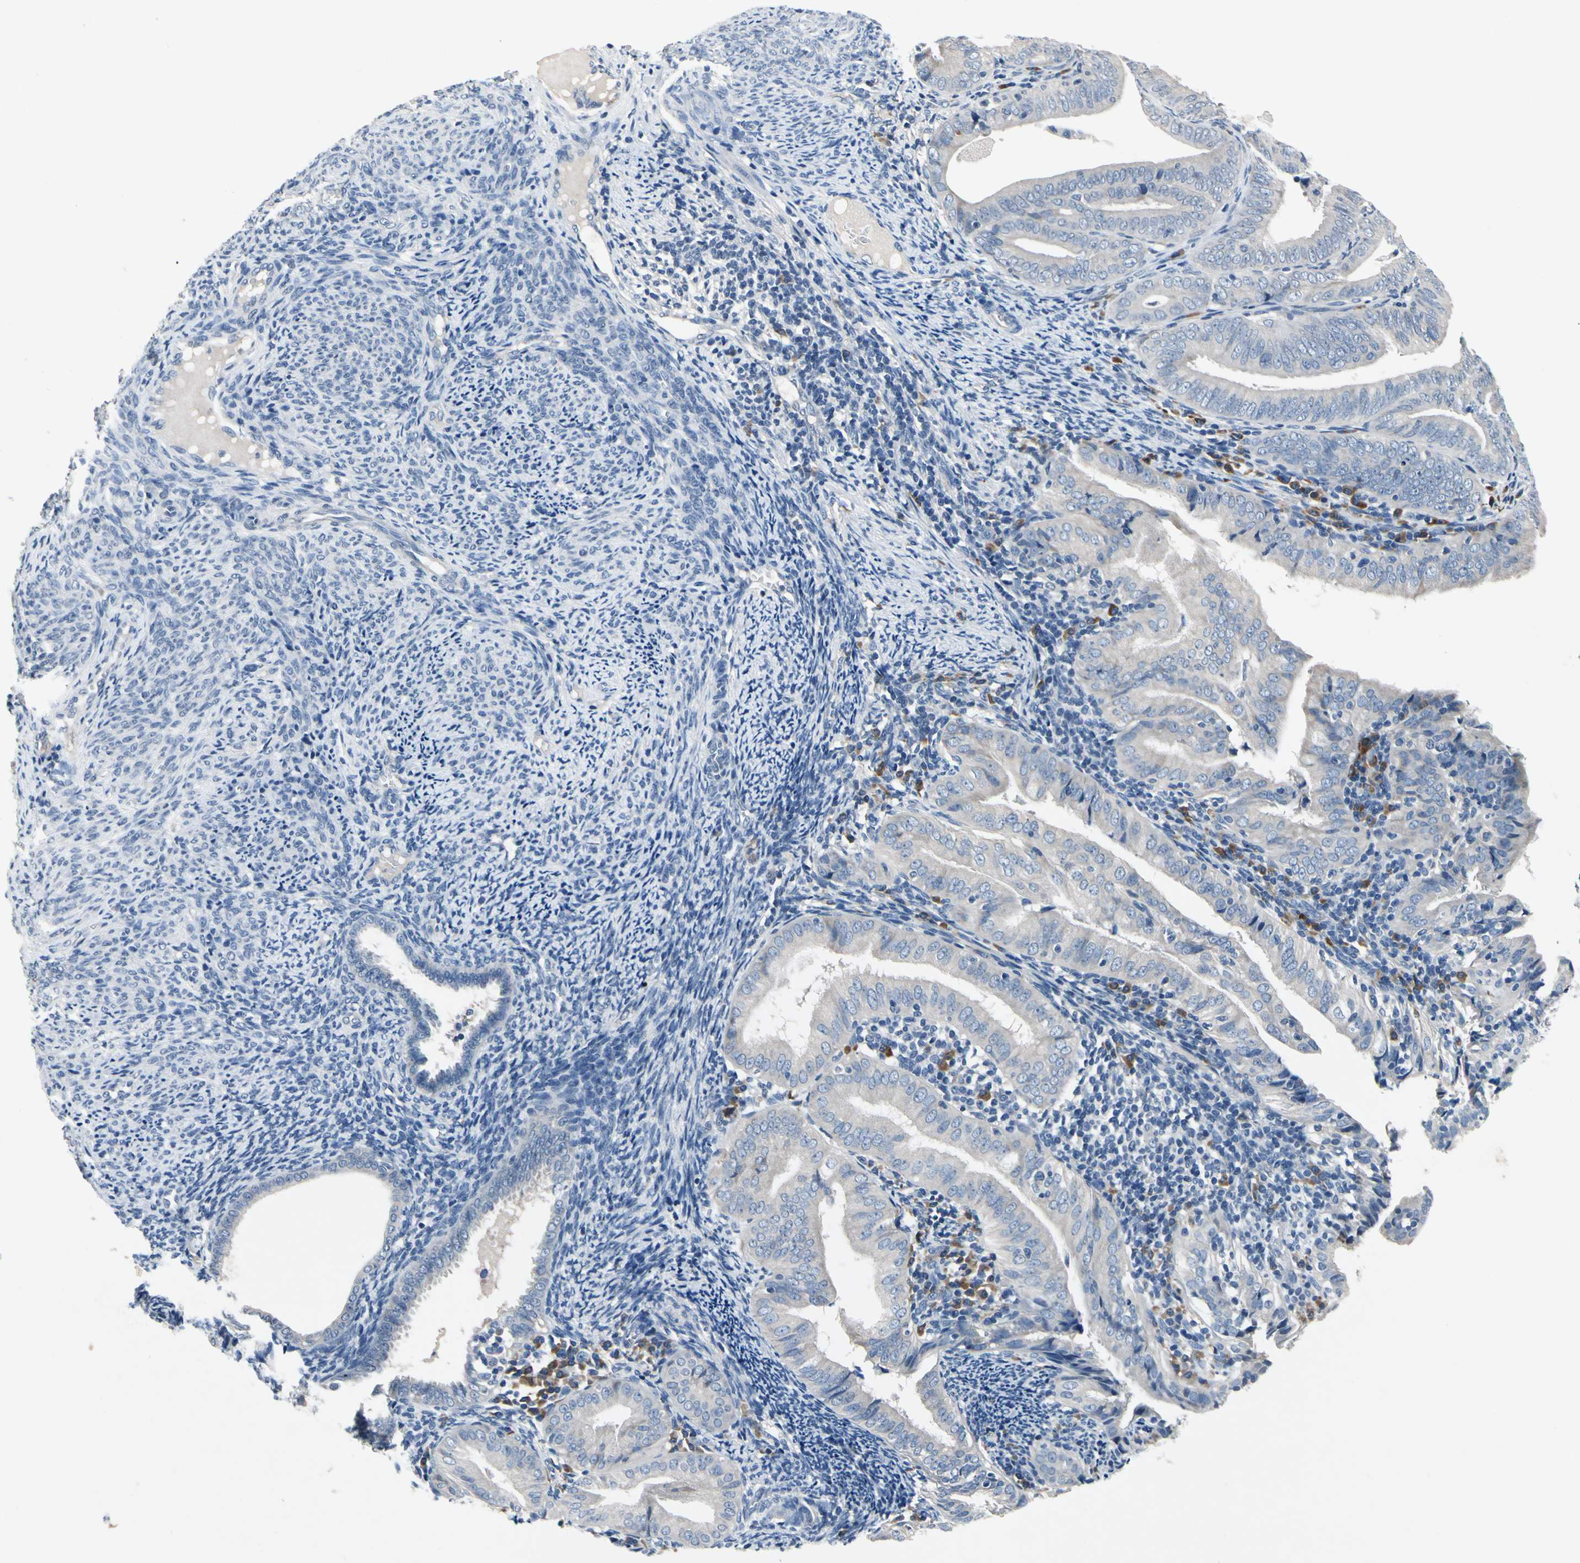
{"staining": {"intensity": "negative", "quantity": "none", "location": "none"}, "tissue": "endometrial cancer", "cell_type": "Tumor cells", "image_type": "cancer", "snomed": [{"axis": "morphology", "description": "Adenocarcinoma, NOS"}, {"axis": "topography", "description": "Endometrium"}], "caption": "Immunohistochemistry micrograph of endometrial cancer stained for a protein (brown), which shows no staining in tumor cells. (DAB (3,3'-diaminobenzidine) immunohistochemistry (IHC) with hematoxylin counter stain).", "gene": "SELENOK", "patient": {"sex": "female", "age": 58}}